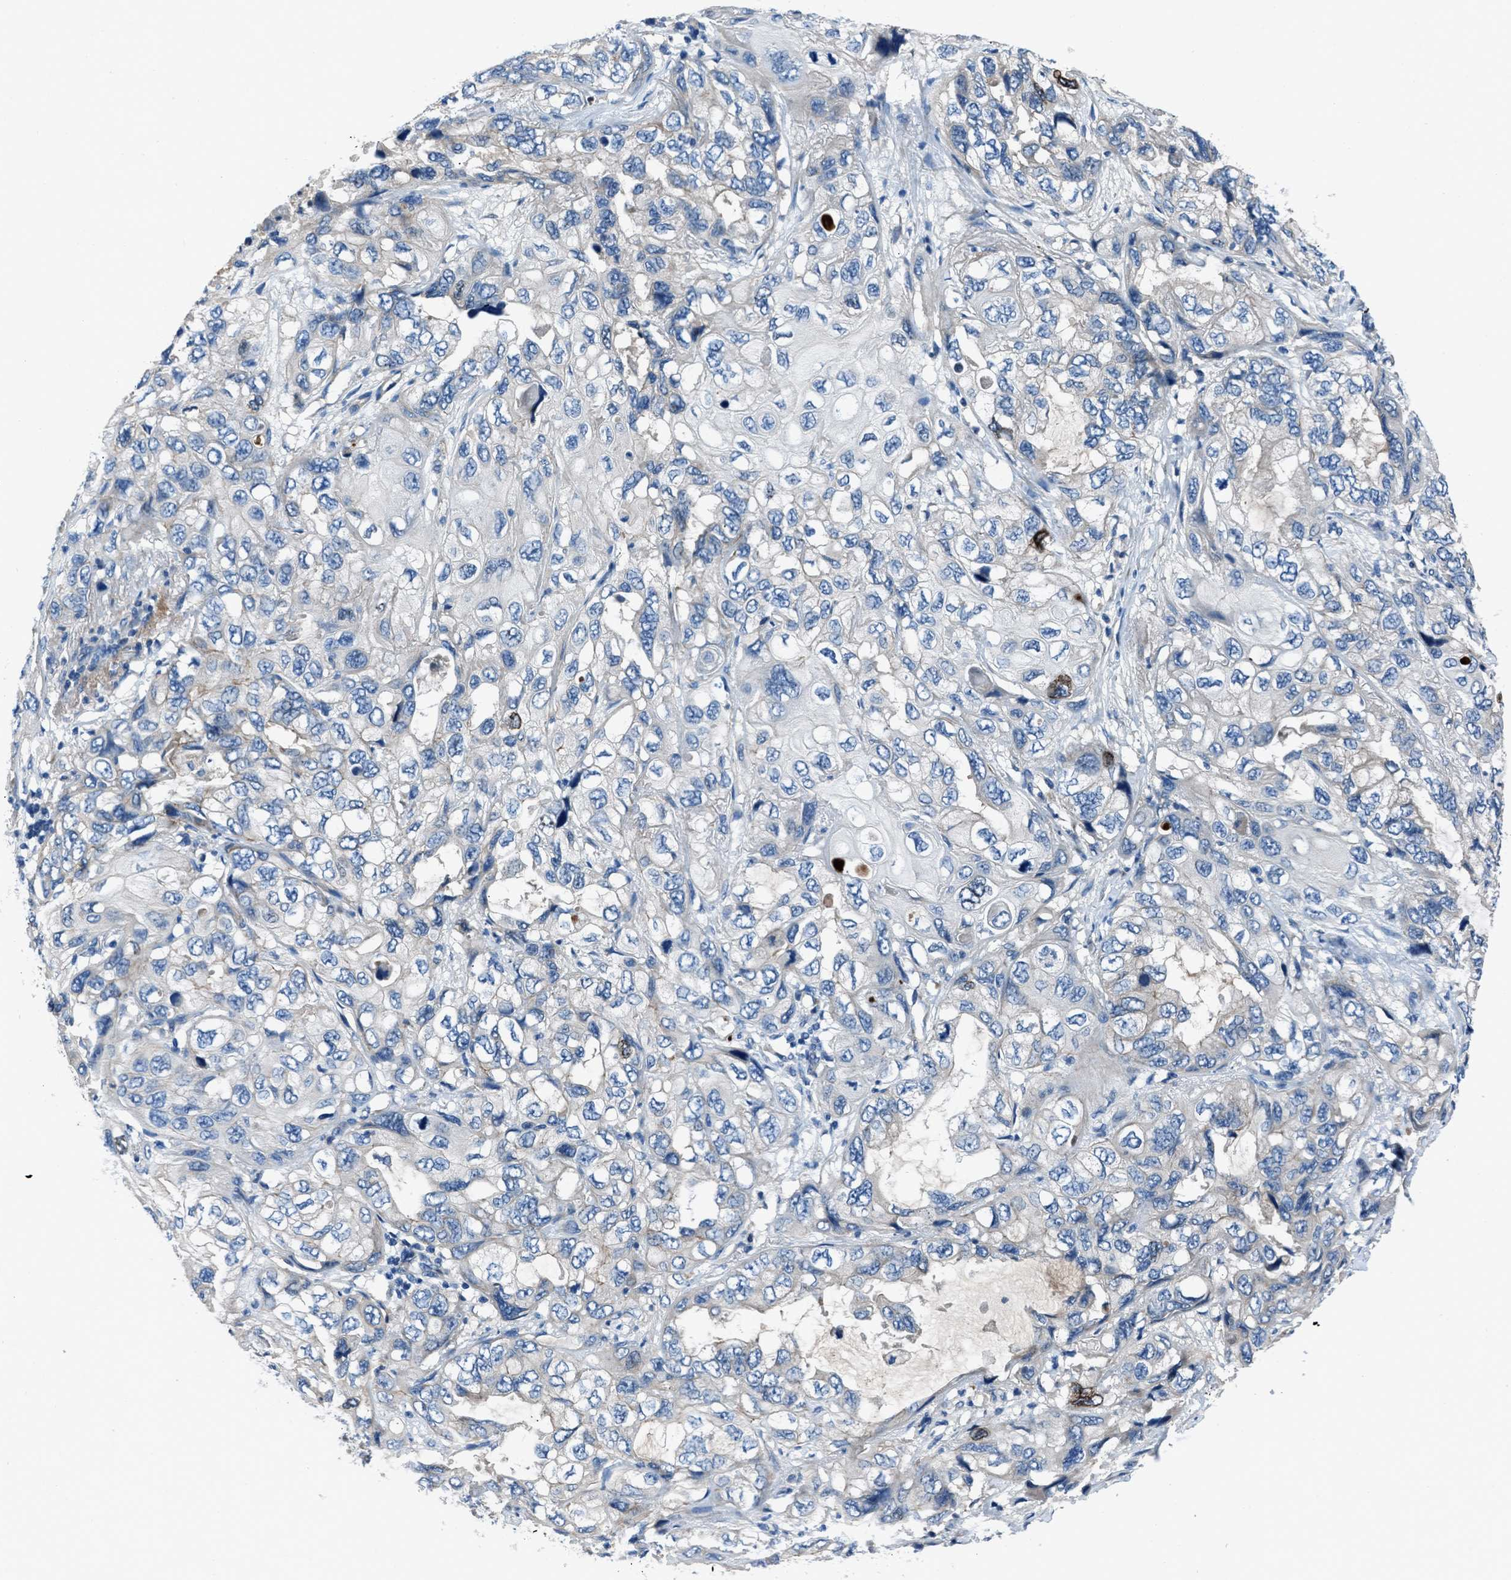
{"staining": {"intensity": "weak", "quantity": "25%-75%", "location": "cytoplasmic/membranous"}, "tissue": "lung cancer", "cell_type": "Tumor cells", "image_type": "cancer", "snomed": [{"axis": "morphology", "description": "Squamous cell carcinoma, NOS"}, {"axis": "topography", "description": "Lung"}], "caption": "Lung cancer (squamous cell carcinoma) was stained to show a protein in brown. There is low levels of weak cytoplasmic/membranous staining in about 25%-75% of tumor cells.", "gene": "SLC38A6", "patient": {"sex": "female", "age": 73}}